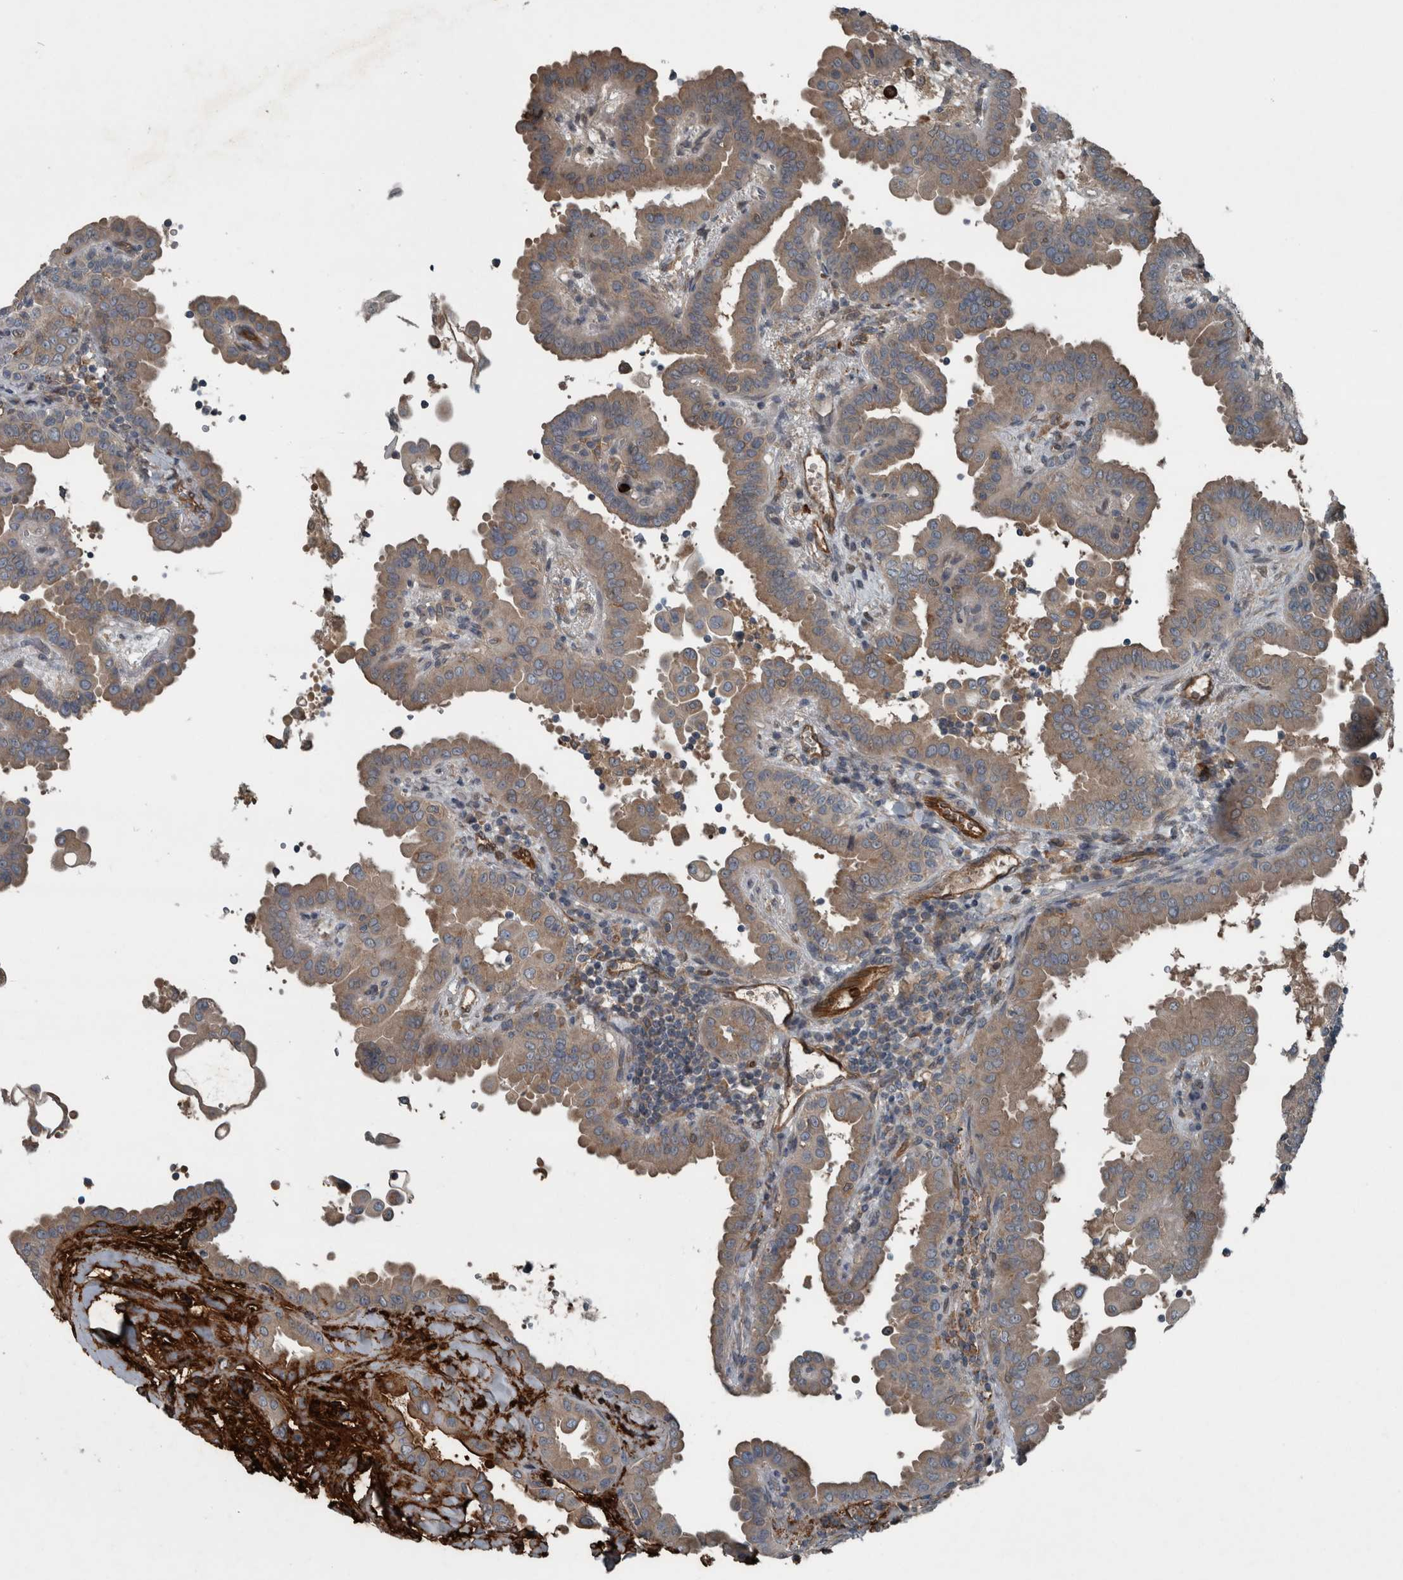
{"staining": {"intensity": "weak", "quantity": ">75%", "location": "cytoplasmic/membranous"}, "tissue": "thyroid cancer", "cell_type": "Tumor cells", "image_type": "cancer", "snomed": [{"axis": "morphology", "description": "Papillary adenocarcinoma, NOS"}, {"axis": "topography", "description": "Thyroid gland"}], "caption": "Immunohistochemistry (IHC) (DAB) staining of human thyroid papillary adenocarcinoma exhibits weak cytoplasmic/membranous protein positivity in approximately >75% of tumor cells.", "gene": "EXOC8", "patient": {"sex": "male", "age": 33}}